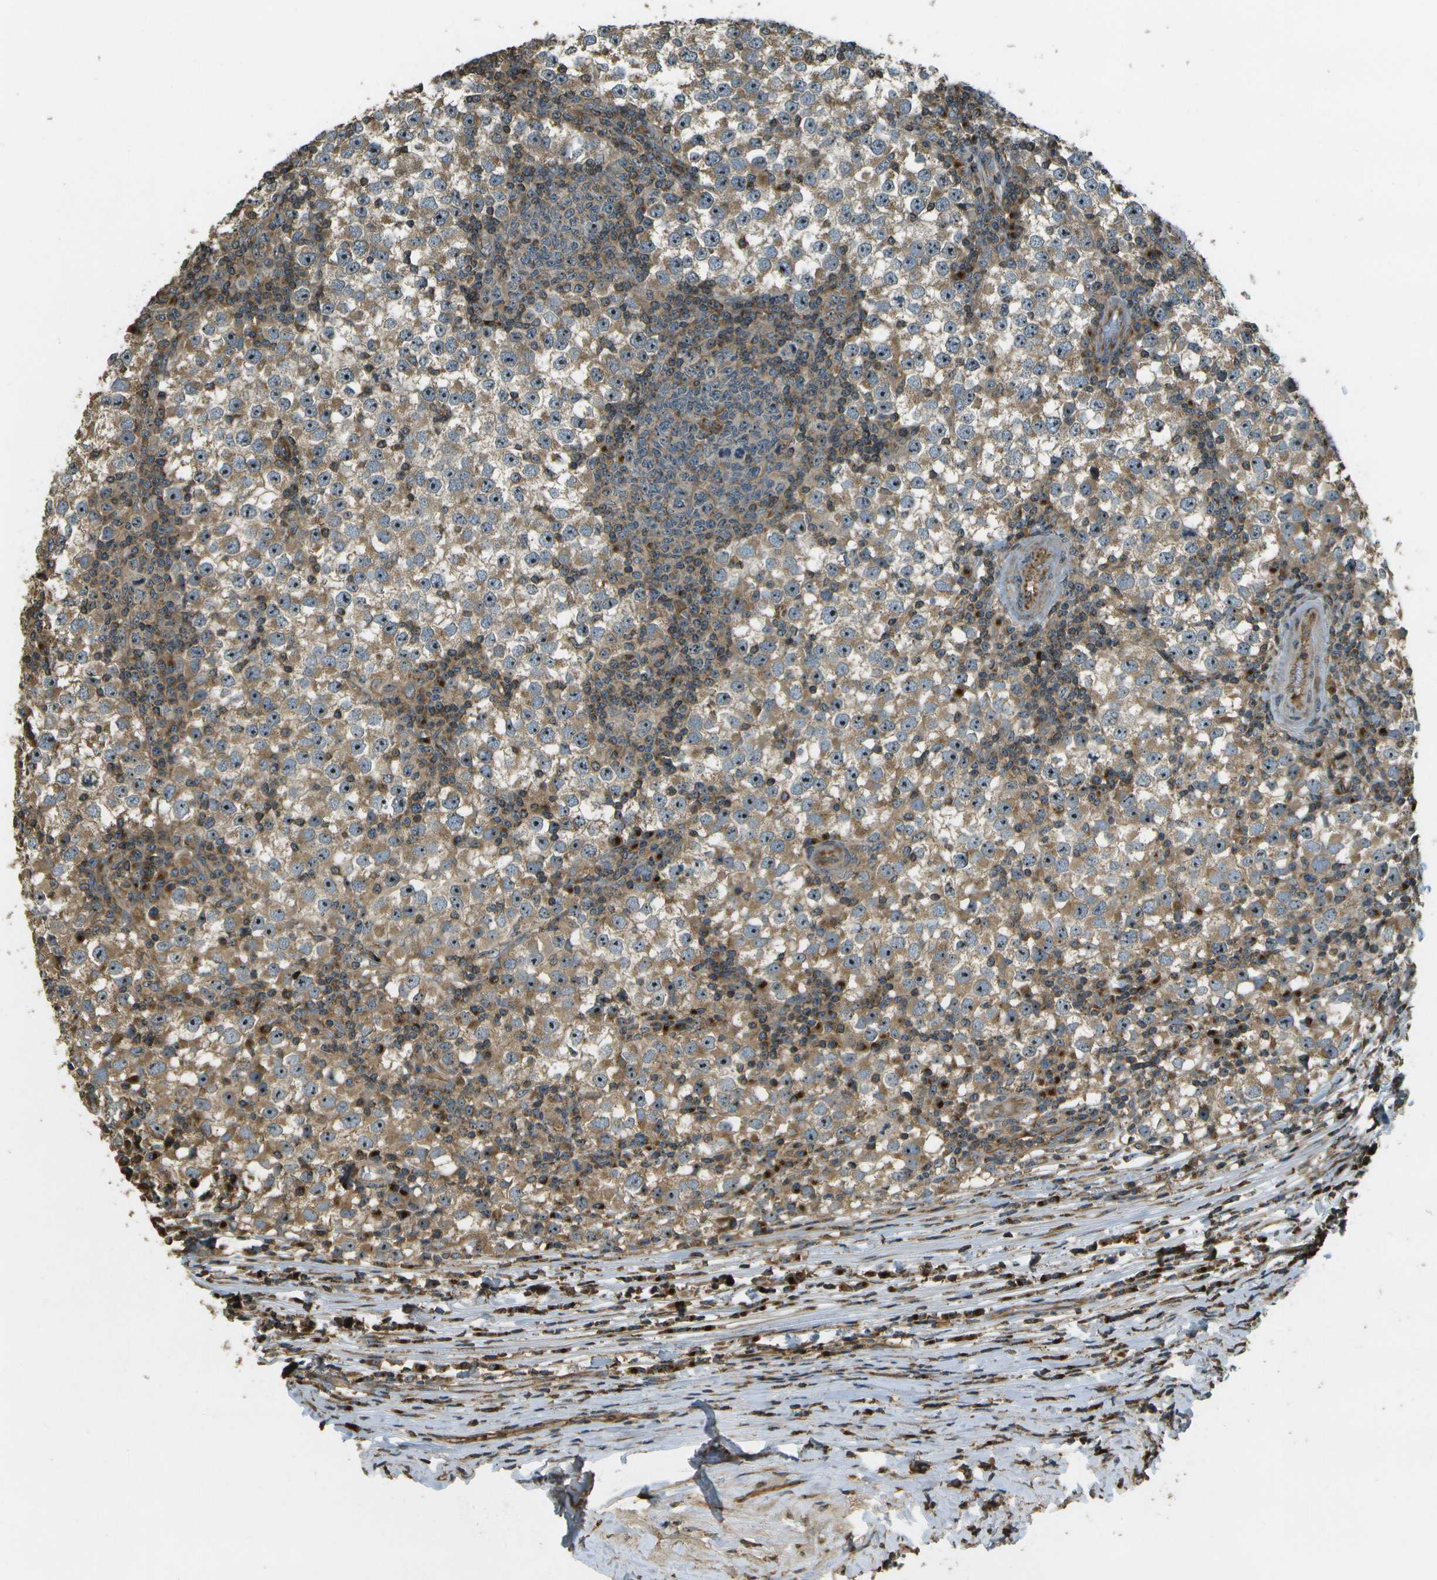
{"staining": {"intensity": "moderate", "quantity": ">75%", "location": "cytoplasmic/membranous,nuclear"}, "tissue": "testis cancer", "cell_type": "Tumor cells", "image_type": "cancer", "snomed": [{"axis": "morphology", "description": "Seminoma, NOS"}, {"axis": "topography", "description": "Testis"}], "caption": "This histopathology image displays testis cancer stained with IHC to label a protein in brown. The cytoplasmic/membranous and nuclear of tumor cells show moderate positivity for the protein. Nuclei are counter-stained blue.", "gene": "LRP12", "patient": {"sex": "male", "age": 65}}